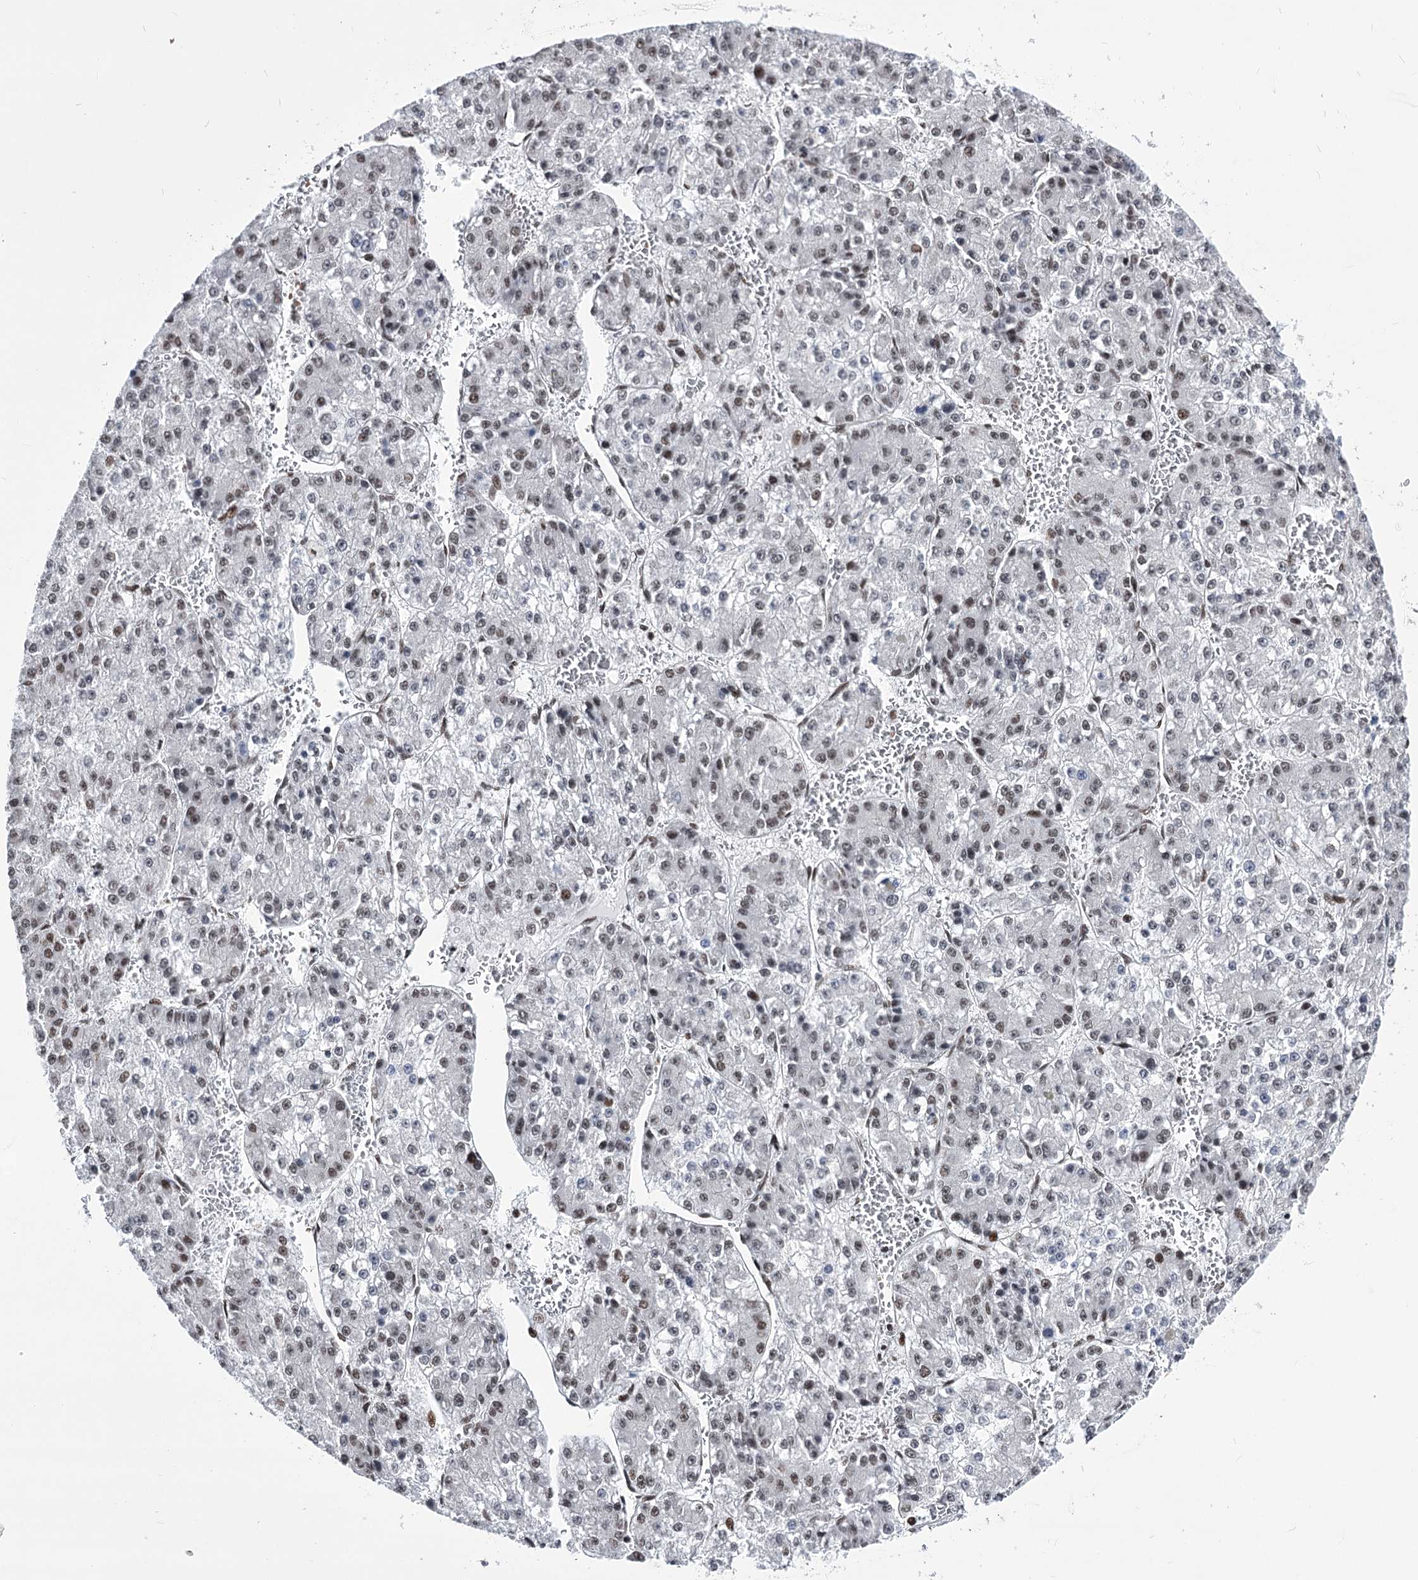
{"staining": {"intensity": "weak", "quantity": "<25%", "location": "nuclear"}, "tissue": "liver cancer", "cell_type": "Tumor cells", "image_type": "cancer", "snomed": [{"axis": "morphology", "description": "Carcinoma, Hepatocellular, NOS"}, {"axis": "topography", "description": "Liver"}], "caption": "Image shows no protein positivity in tumor cells of liver cancer (hepatocellular carcinoma) tissue.", "gene": "POU4F3", "patient": {"sex": "female", "age": 73}}